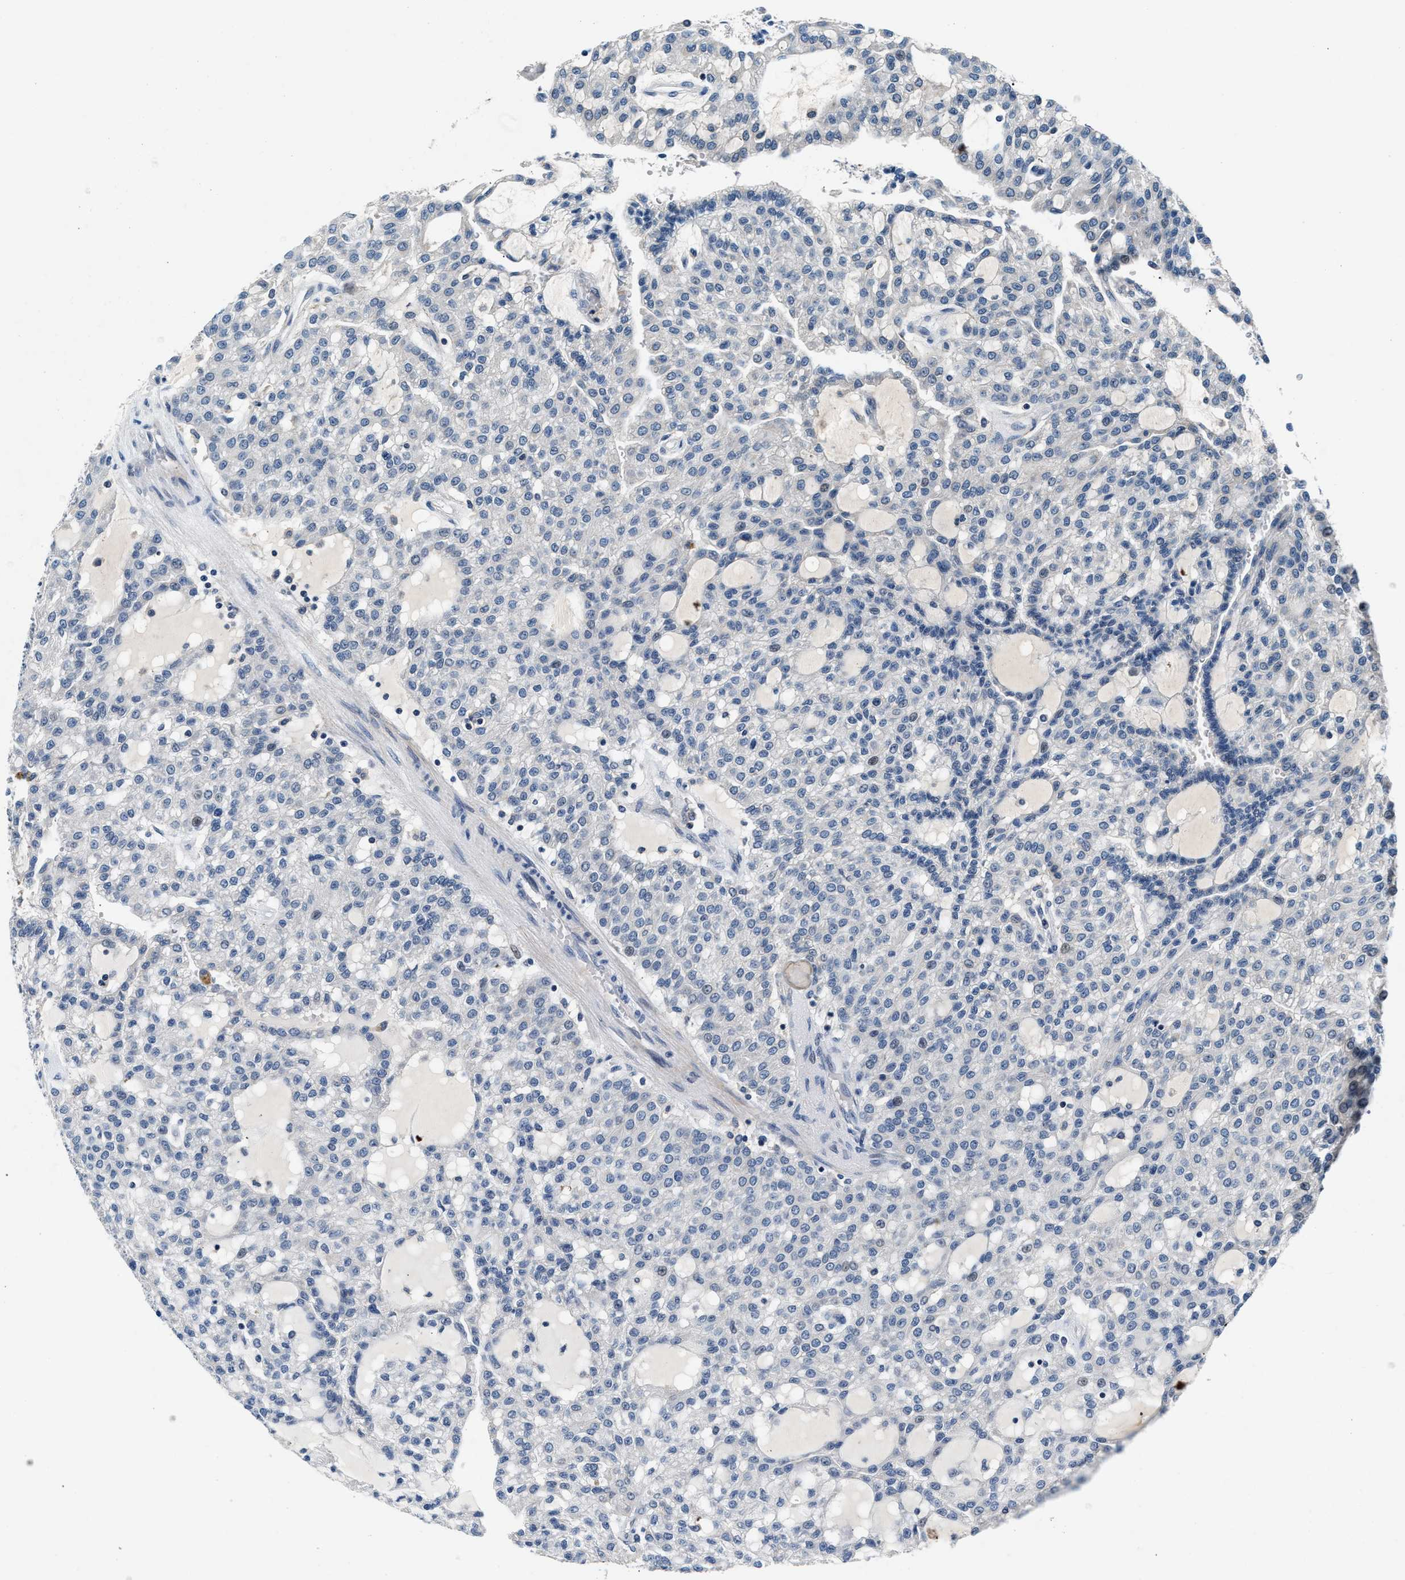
{"staining": {"intensity": "negative", "quantity": "none", "location": "none"}, "tissue": "renal cancer", "cell_type": "Tumor cells", "image_type": "cancer", "snomed": [{"axis": "morphology", "description": "Adenocarcinoma, NOS"}, {"axis": "topography", "description": "Kidney"}], "caption": "This is an IHC image of renal adenocarcinoma. There is no positivity in tumor cells.", "gene": "DENND6B", "patient": {"sex": "male", "age": 63}}